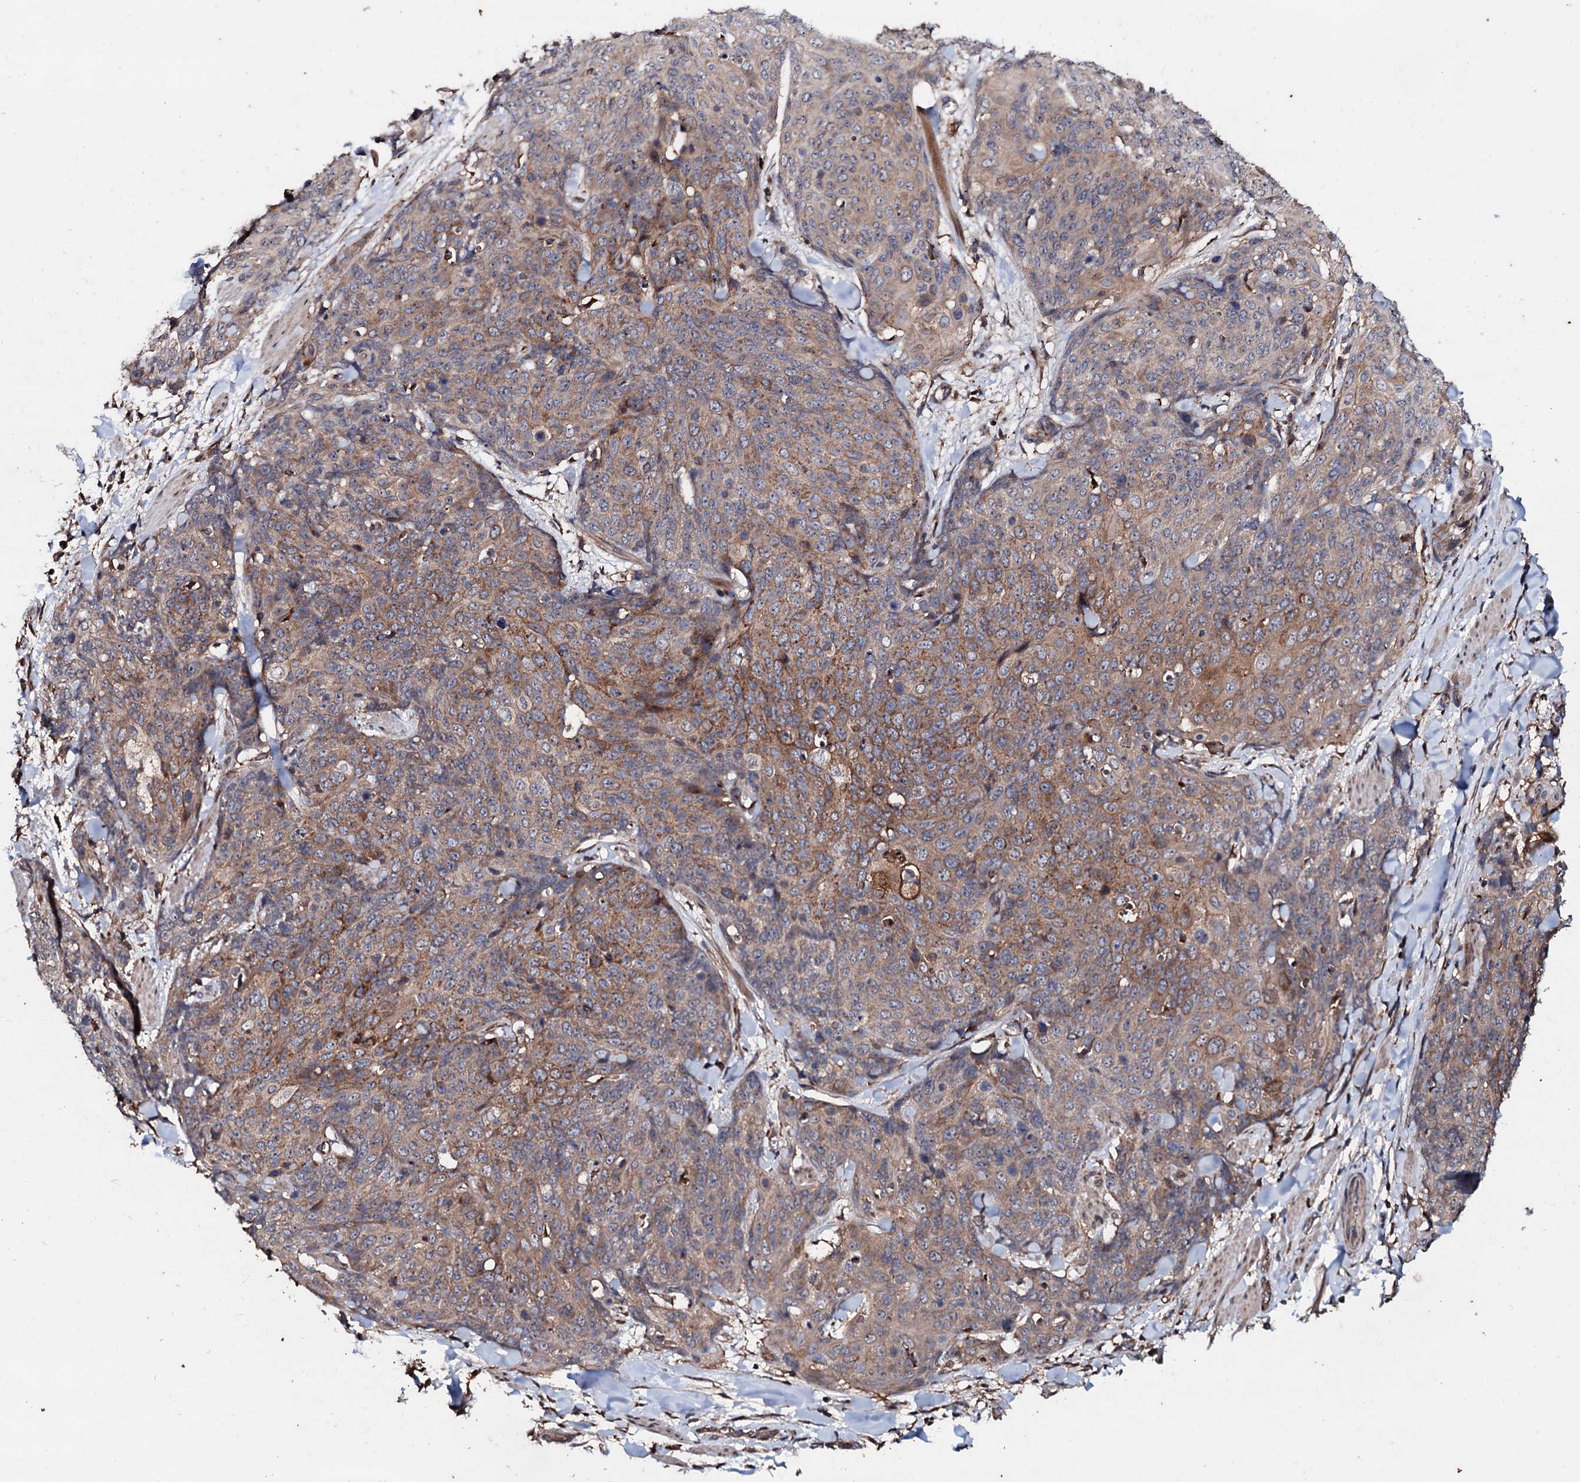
{"staining": {"intensity": "moderate", "quantity": ">75%", "location": "cytoplasmic/membranous"}, "tissue": "skin cancer", "cell_type": "Tumor cells", "image_type": "cancer", "snomed": [{"axis": "morphology", "description": "Squamous cell carcinoma, NOS"}, {"axis": "topography", "description": "Skin"}, {"axis": "topography", "description": "Vulva"}], "caption": "Squamous cell carcinoma (skin) stained for a protein shows moderate cytoplasmic/membranous positivity in tumor cells.", "gene": "SDHAF2", "patient": {"sex": "female", "age": 85}}